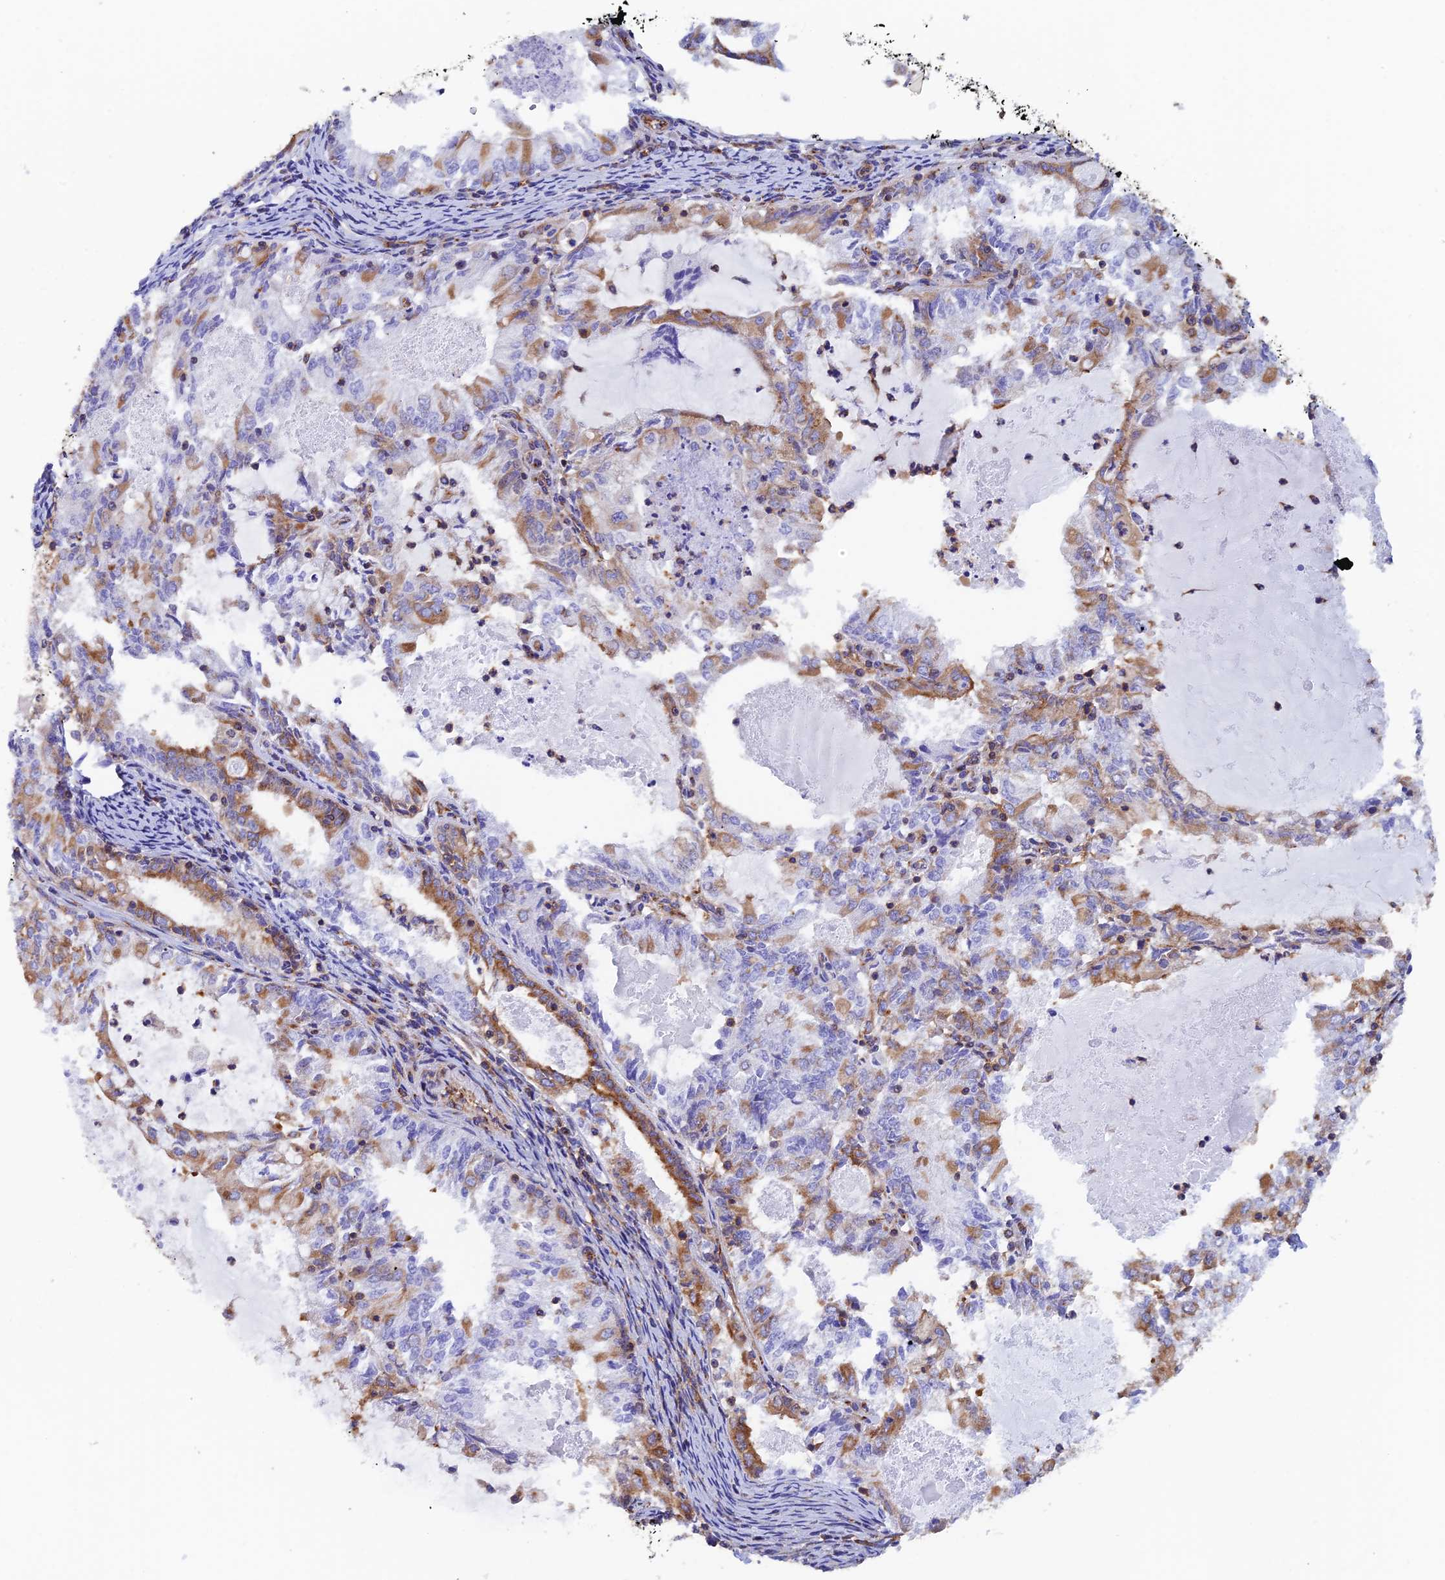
{"staining": {"intensity": "moderate", "quantity": "<25%", "location": "cytoplasmic/membranous"}, "tissue": "endometrial cancer", "cell_type": "Tumor cells", "image_type": "cancer", "snomed": [{"axis": "morphology", "description": "Adenocarcinoma, NOS"}, {"axis": "topography", "description": "Endometrium"}], "caption": "The photomicrograph exhibits immunohistochemical staining of endometrial cancer. There is moderate cytoplasmic/membranous staining is identified in approximately <25% of tumor cells.", "gene": "DCTN2", "patient": {"sex": "female", "age": 57}}